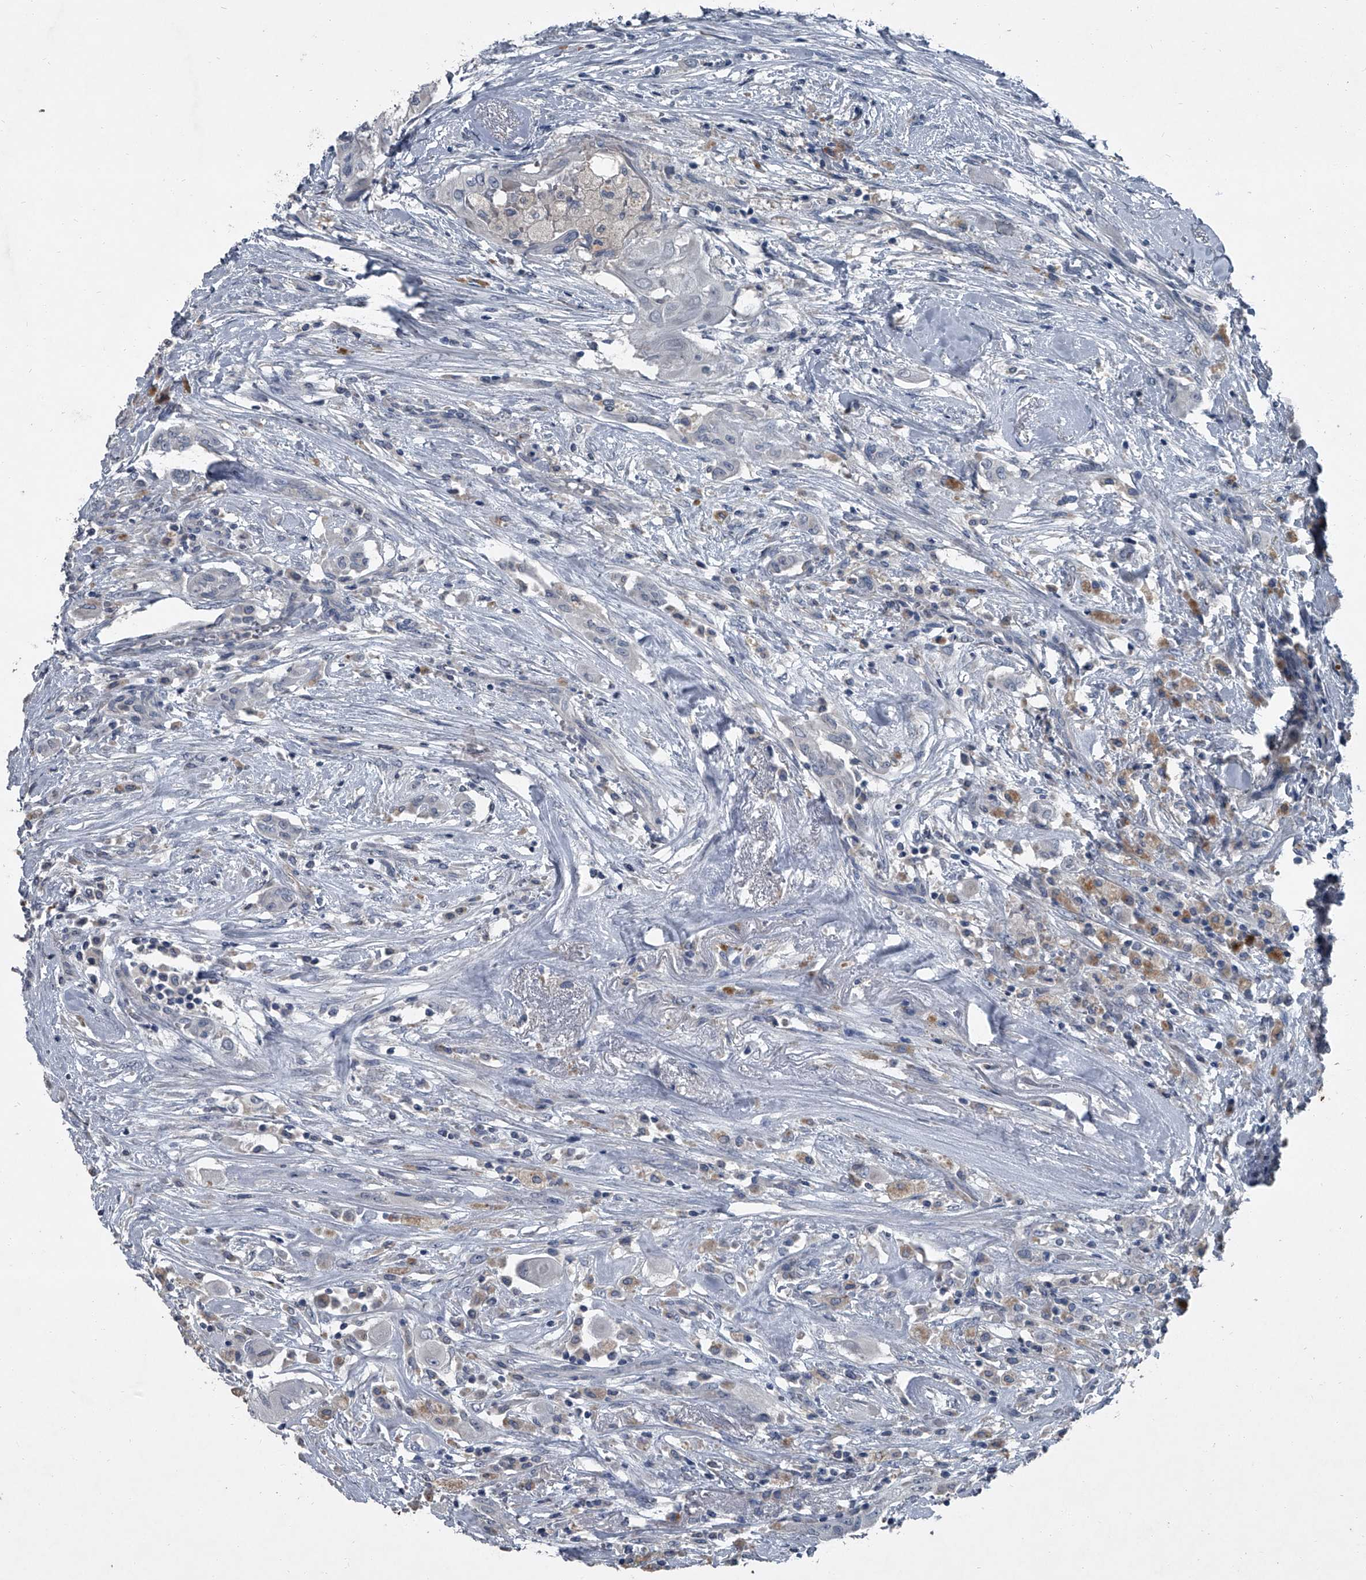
{"staining": {"intensity": "negative", "quantity": "none", "location": "none"}, "tissue": "thyroid cancer", "cell_type": "Tumor cells", "image_type": "cancer", "snomed": [{"axis": "morphology", "description": "Papillary adenocarcinoma, NOS"}, {"axis": "topography", "description": "Thyroid gland"}], "caption": "IHC histopathology image of neoplastic tissue: human thyroid cancer (papillary adenocarcinoma) stained with DAB (3,3'-diaminobenzidine) displays no significant protein expression in tumor cells.", "gene": "HEPHL1", "patient": {"sex": "female", "age": 59}}